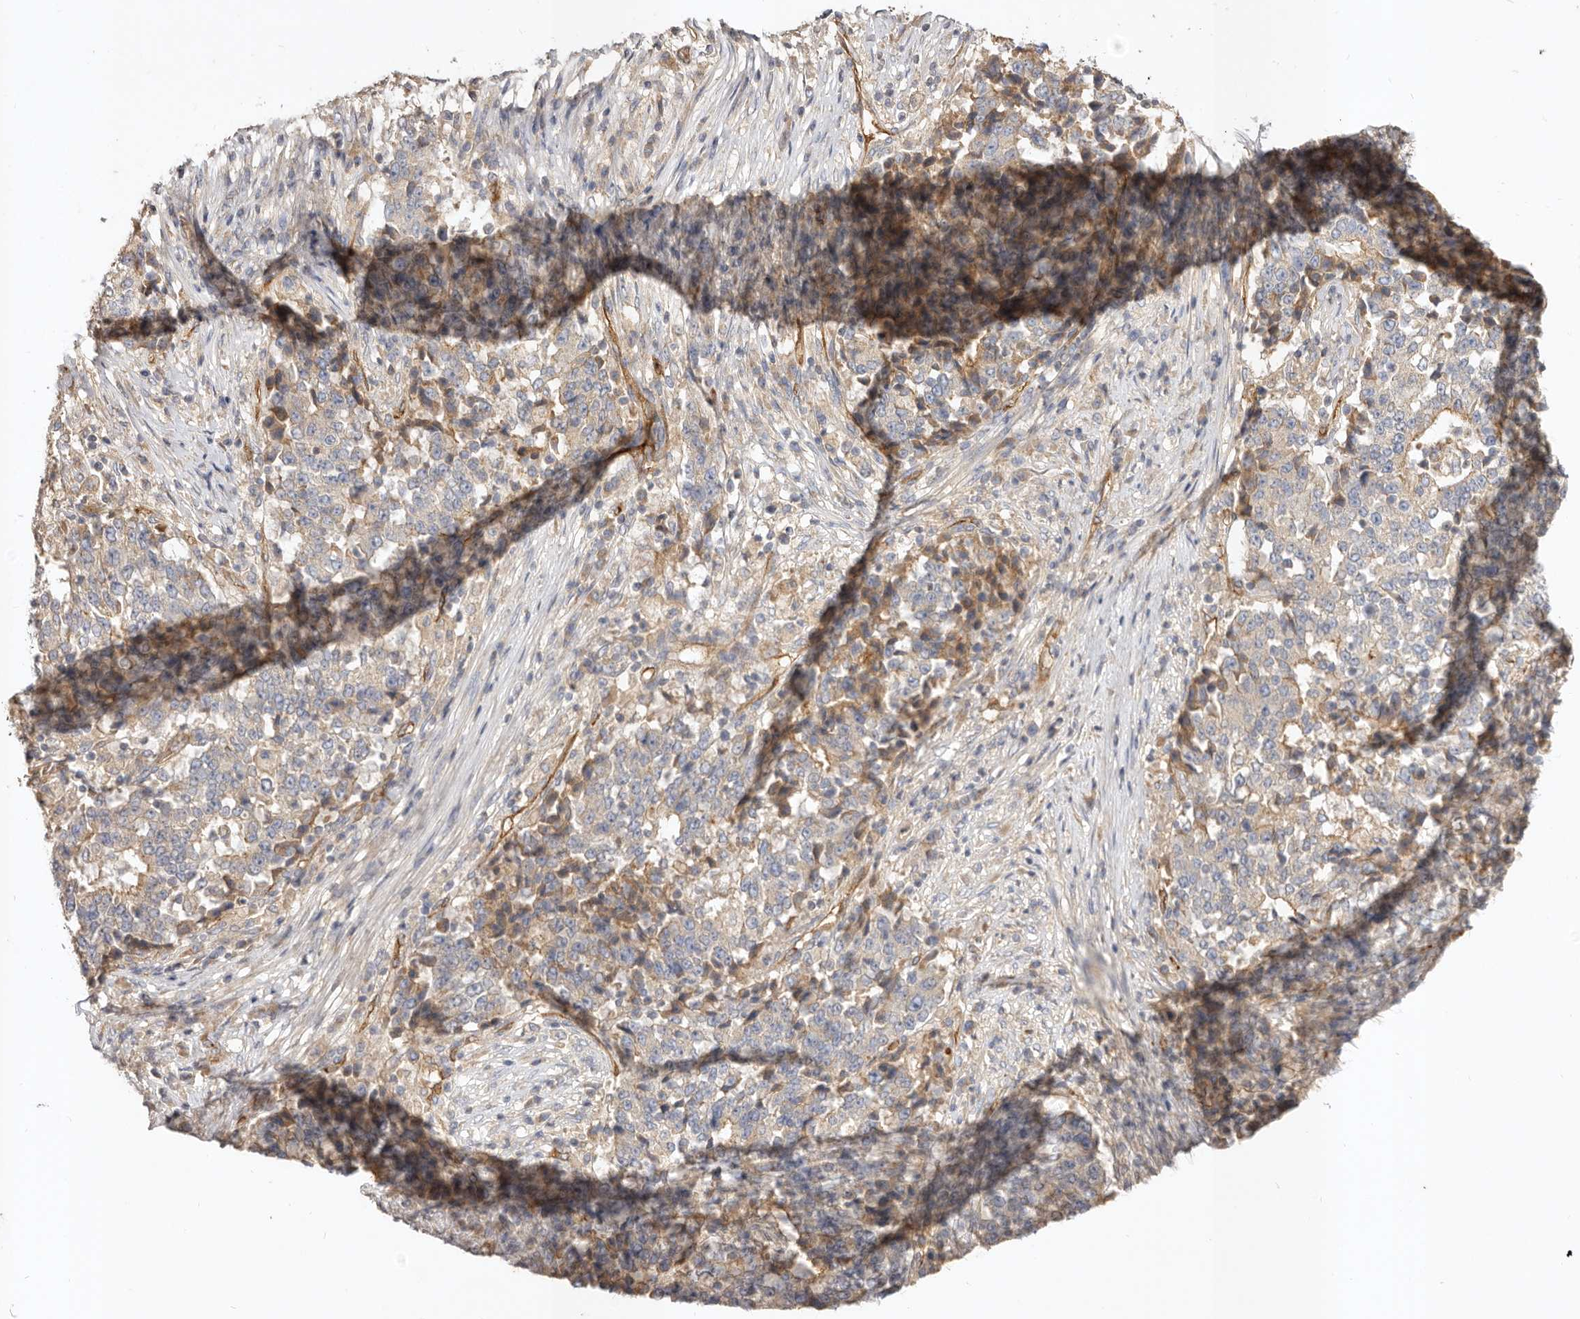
{"staining": {"intensity": "weak", "quantity": "<25%", "location": "cytoplasmic/membranous"}, "tissue": "stomach cancer", "cell_type": "Tumor cells", "image_type": "cancer", "snomed": [{"axis": "morphology", "description": "Adenocarcinoma, NOS"}, {"axis": "topography", "description": "Stomach"}], "caption": "A high-resolution micrograph shows IHC staining of stomach adenocarcinoma, which displays no significant staining in tumor cells.", "gene": "ADAMTS9", "patient": {"sex": "male", "age": 59}}